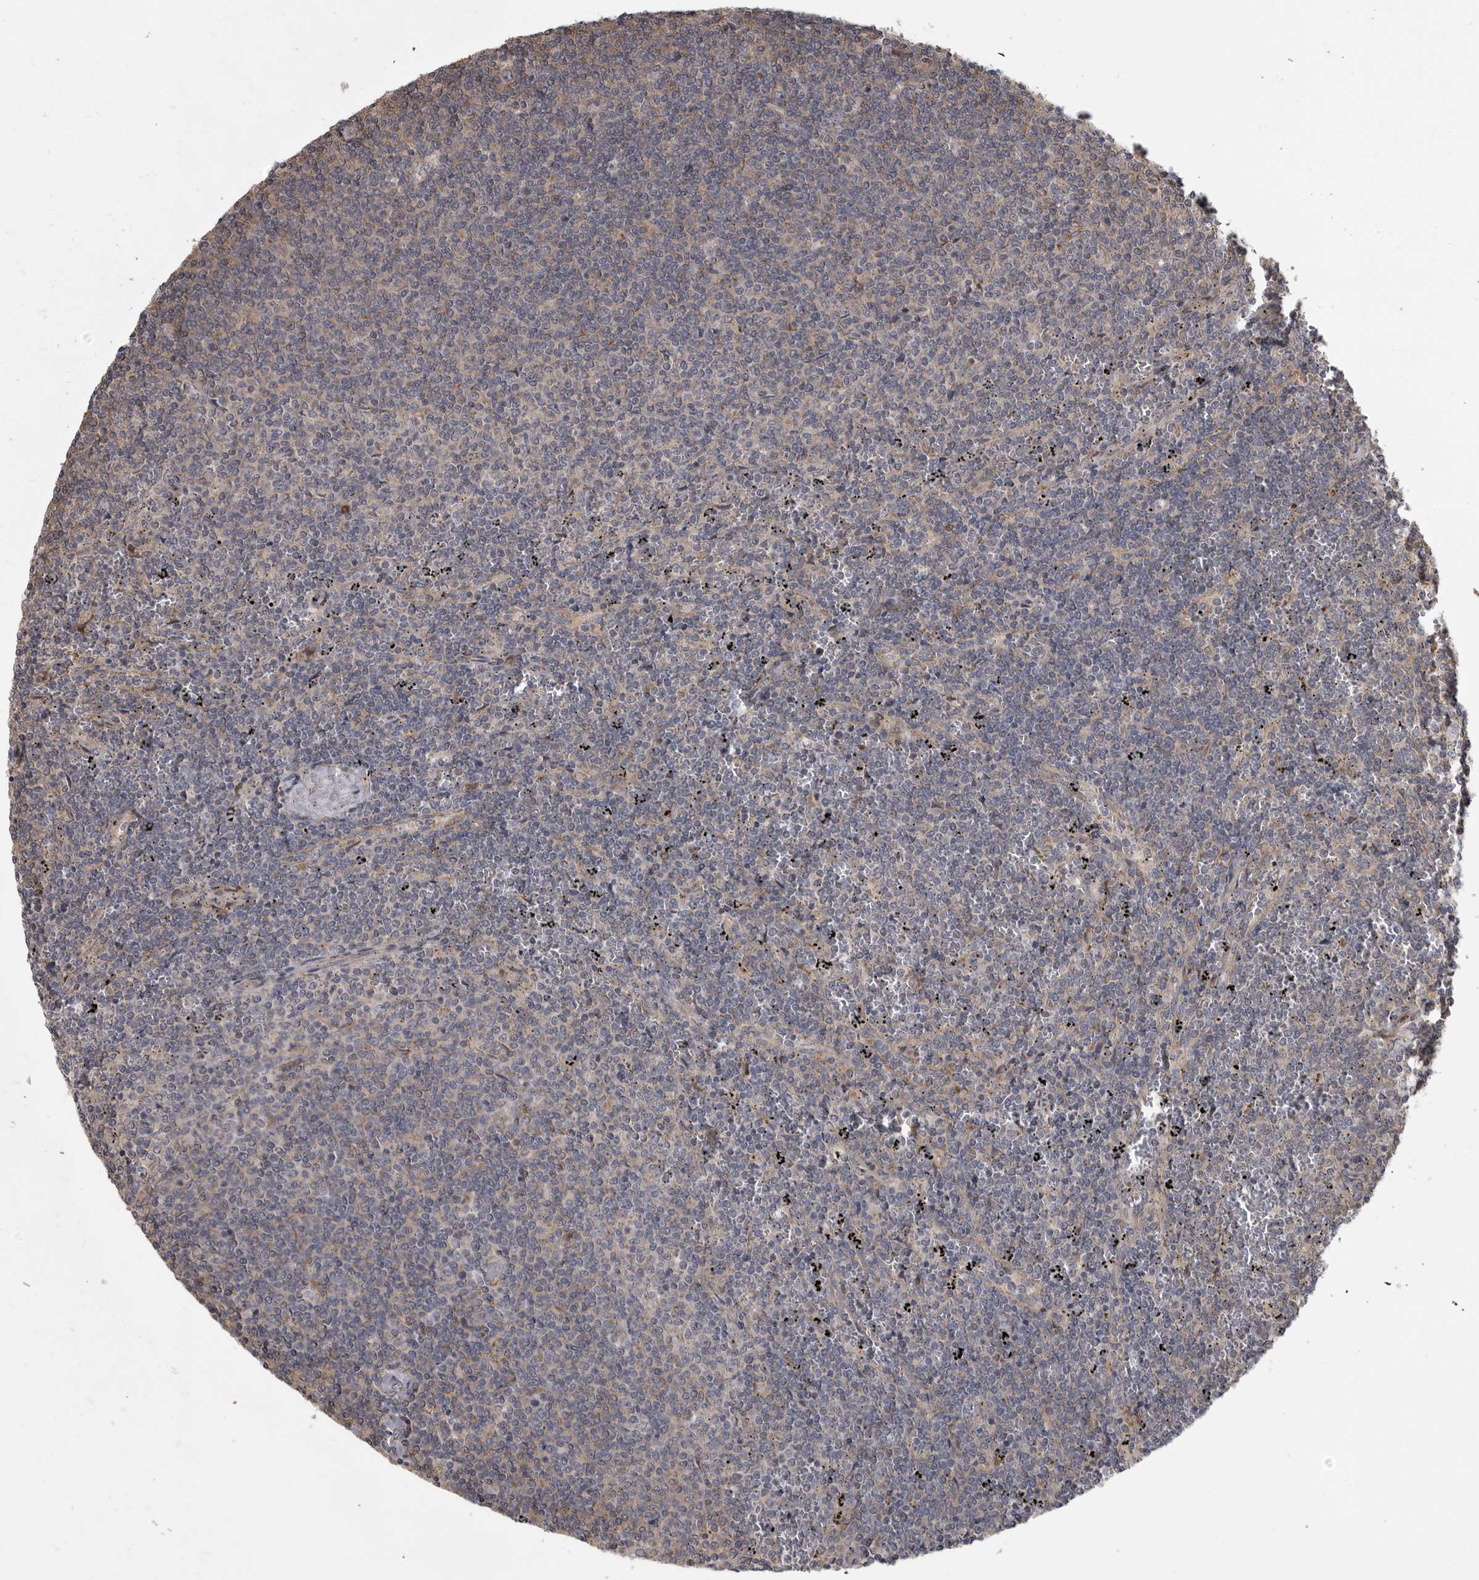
{"staining": {"intensity": "negative", "quantity": "none", "location": "none"}, "tissue": "lymphoma", "cell_type": "Tumor cells", "image_type": "cancer", "snomed": [{"axis": "morphology", "description": "Malignant lymphoma, non-Hodgkin's type, Low grade"}, {"axis": "topography", "description": "Spleen"}], "caption": "The histopathology image demonstrates no significant expression in tumor cells of low-grade malignant lymphoma, non-Hodgkin's type. (DAB immunohistochemistry (IHC) with hematoxylin counter stain).", "gene": "ZNRF1", "patient": {"sex": "female", "age": 50}}